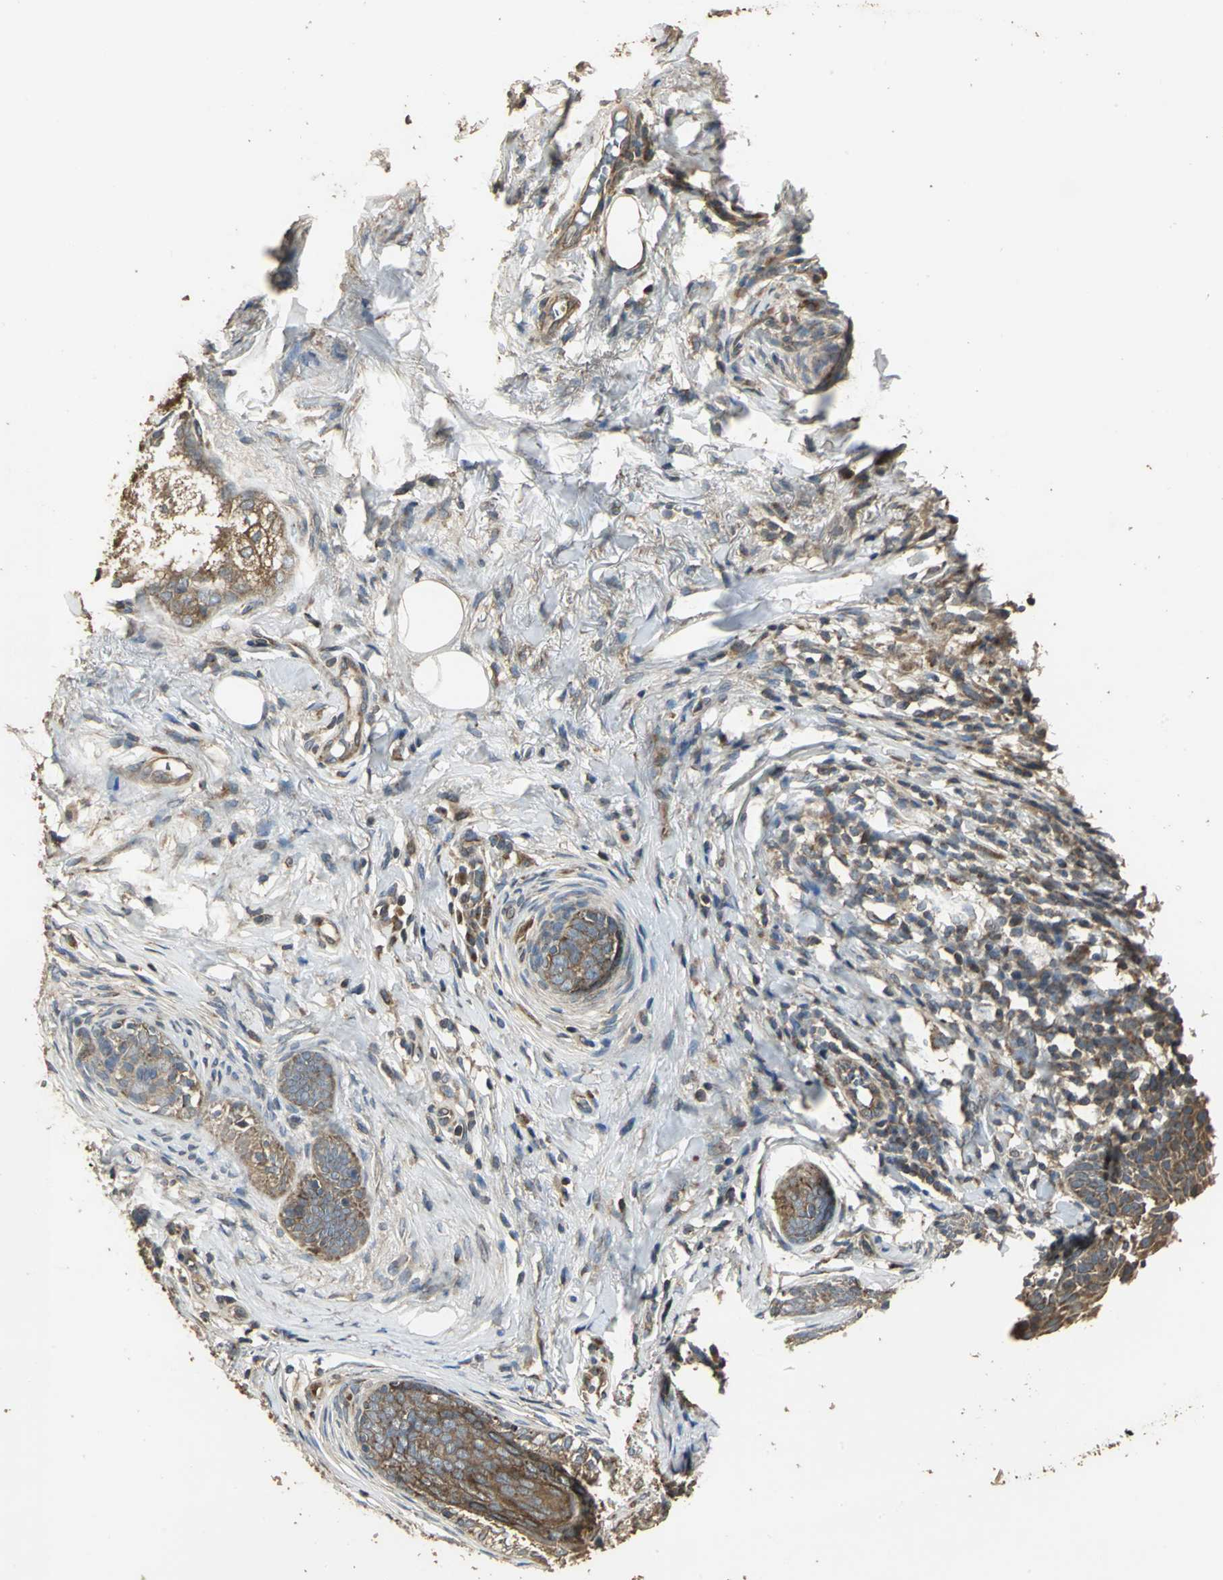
{"staining": {"intensity": "strong", "quantity": "25%-75%", "location": "cytoplasmic/membranous"}, "tissue": "skin cancer", "cell_type": "Tumor cells", "image_type": "cancer", "snomed": [{"axis": "morphology", "description": "Normal tissue, NOS"}, {"axis": "morphology", "description": "Basal cell carcinoma"}, {"axis": "topography", "description": "Skin"}], "caption": "There is high levels of strong cytoplasmic/membranous positivity in tumor cells of basal cell carcinoma (skin), as demonstrated by immunohistochemical staining (brown color).", "gene": "KANK1", "patient": {"sex": "female", "age": 69}}